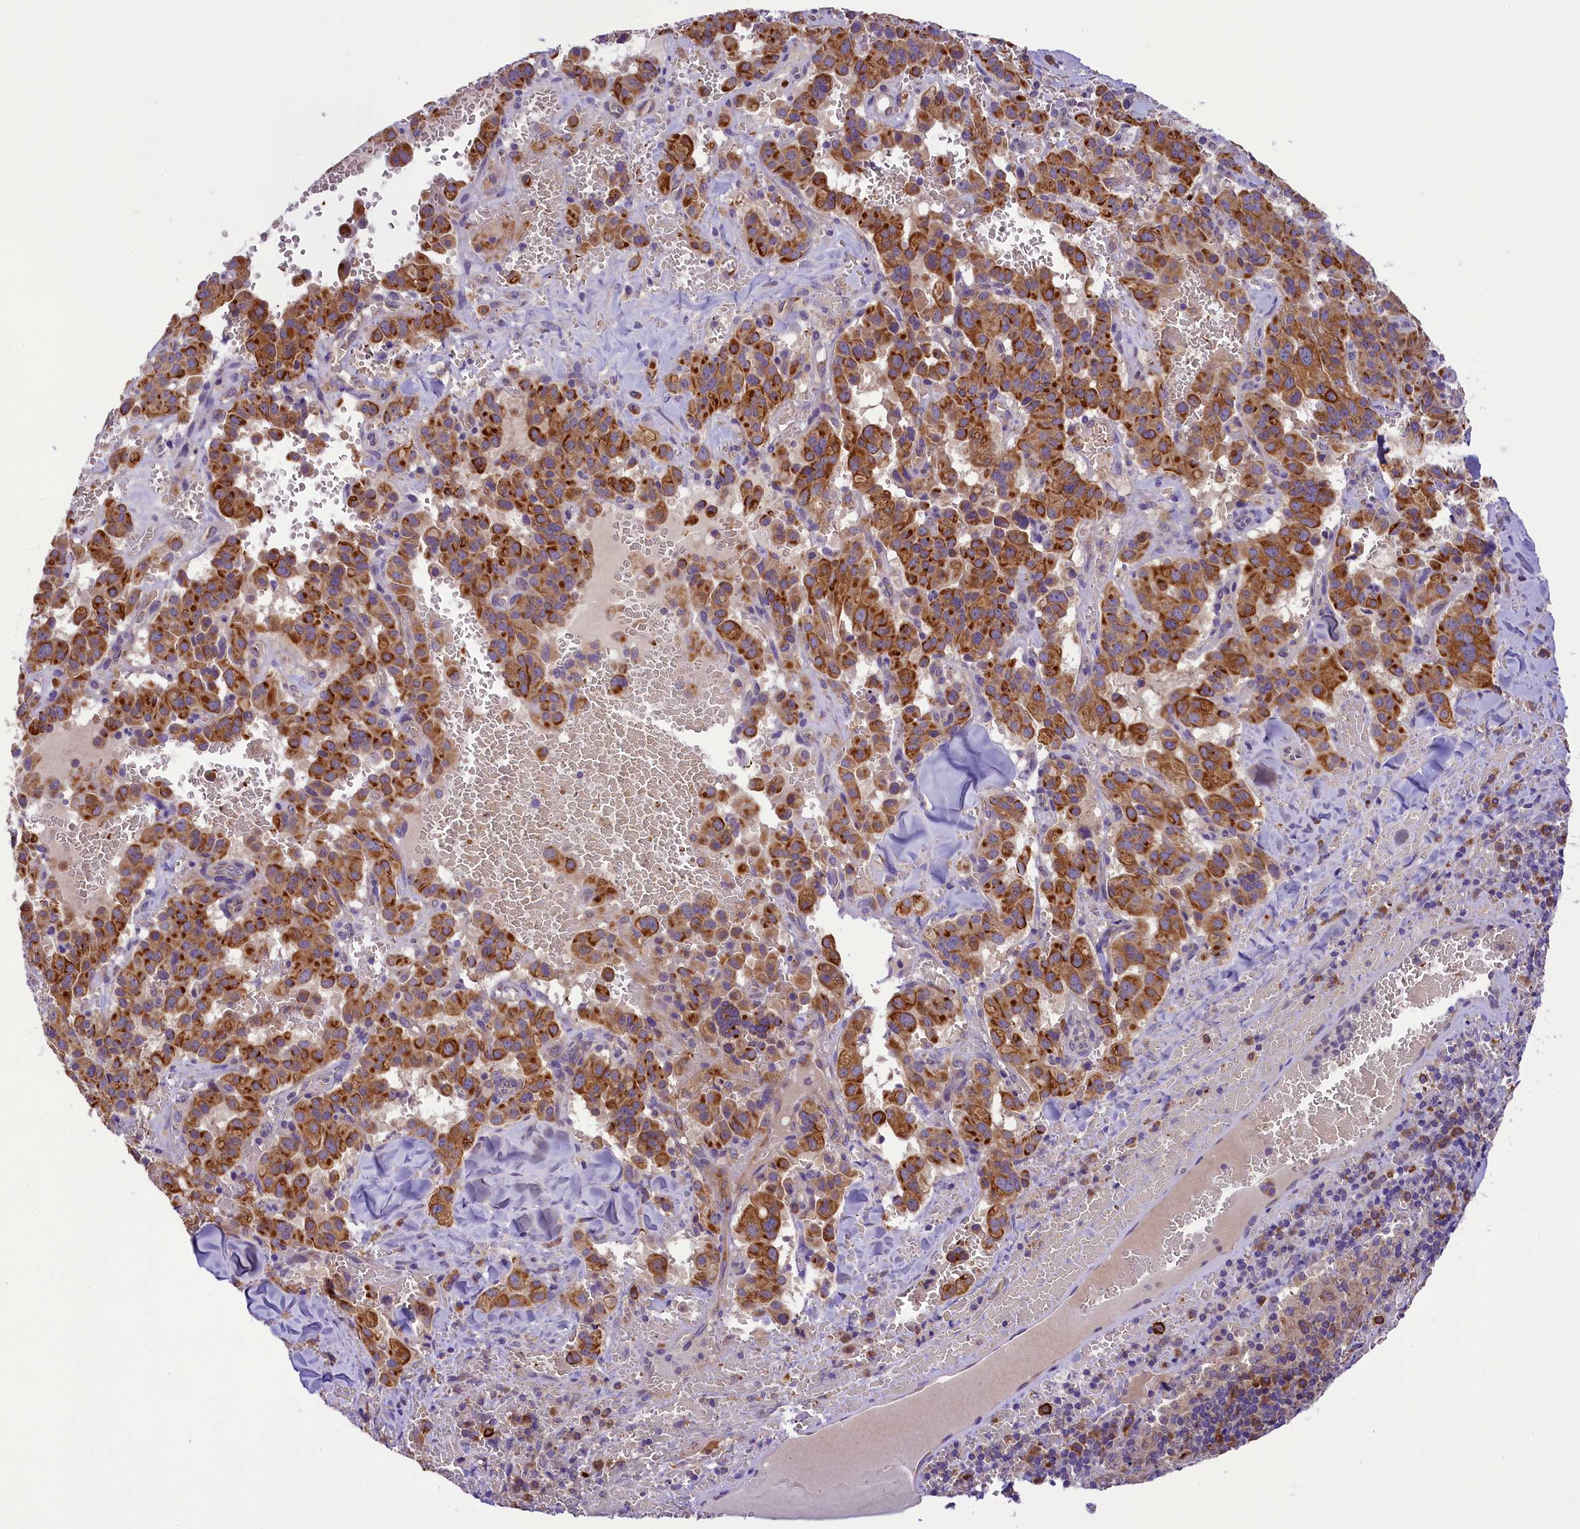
{"staining": {"intensity": "strong", "quantity": ">75%", "location": "cytoplasmic/membranous"}, "tissue": "pancreatic cancer", "cell_type": "Tumor cells", "image_type": "cancer", "snomed": [{"axis": "morphology", "description": "Adenocarcinoma, NOS"}, {"axis": "topography", "description": "Pancreas"}], "caption": "Tumor cells display high levels of strong cytoplasmic/membranous positivity in about >75% of cells in adenocarcinoma (pancreatic).", "gene": "LARP4", "patient": {"sex": "male", "age": 65}}